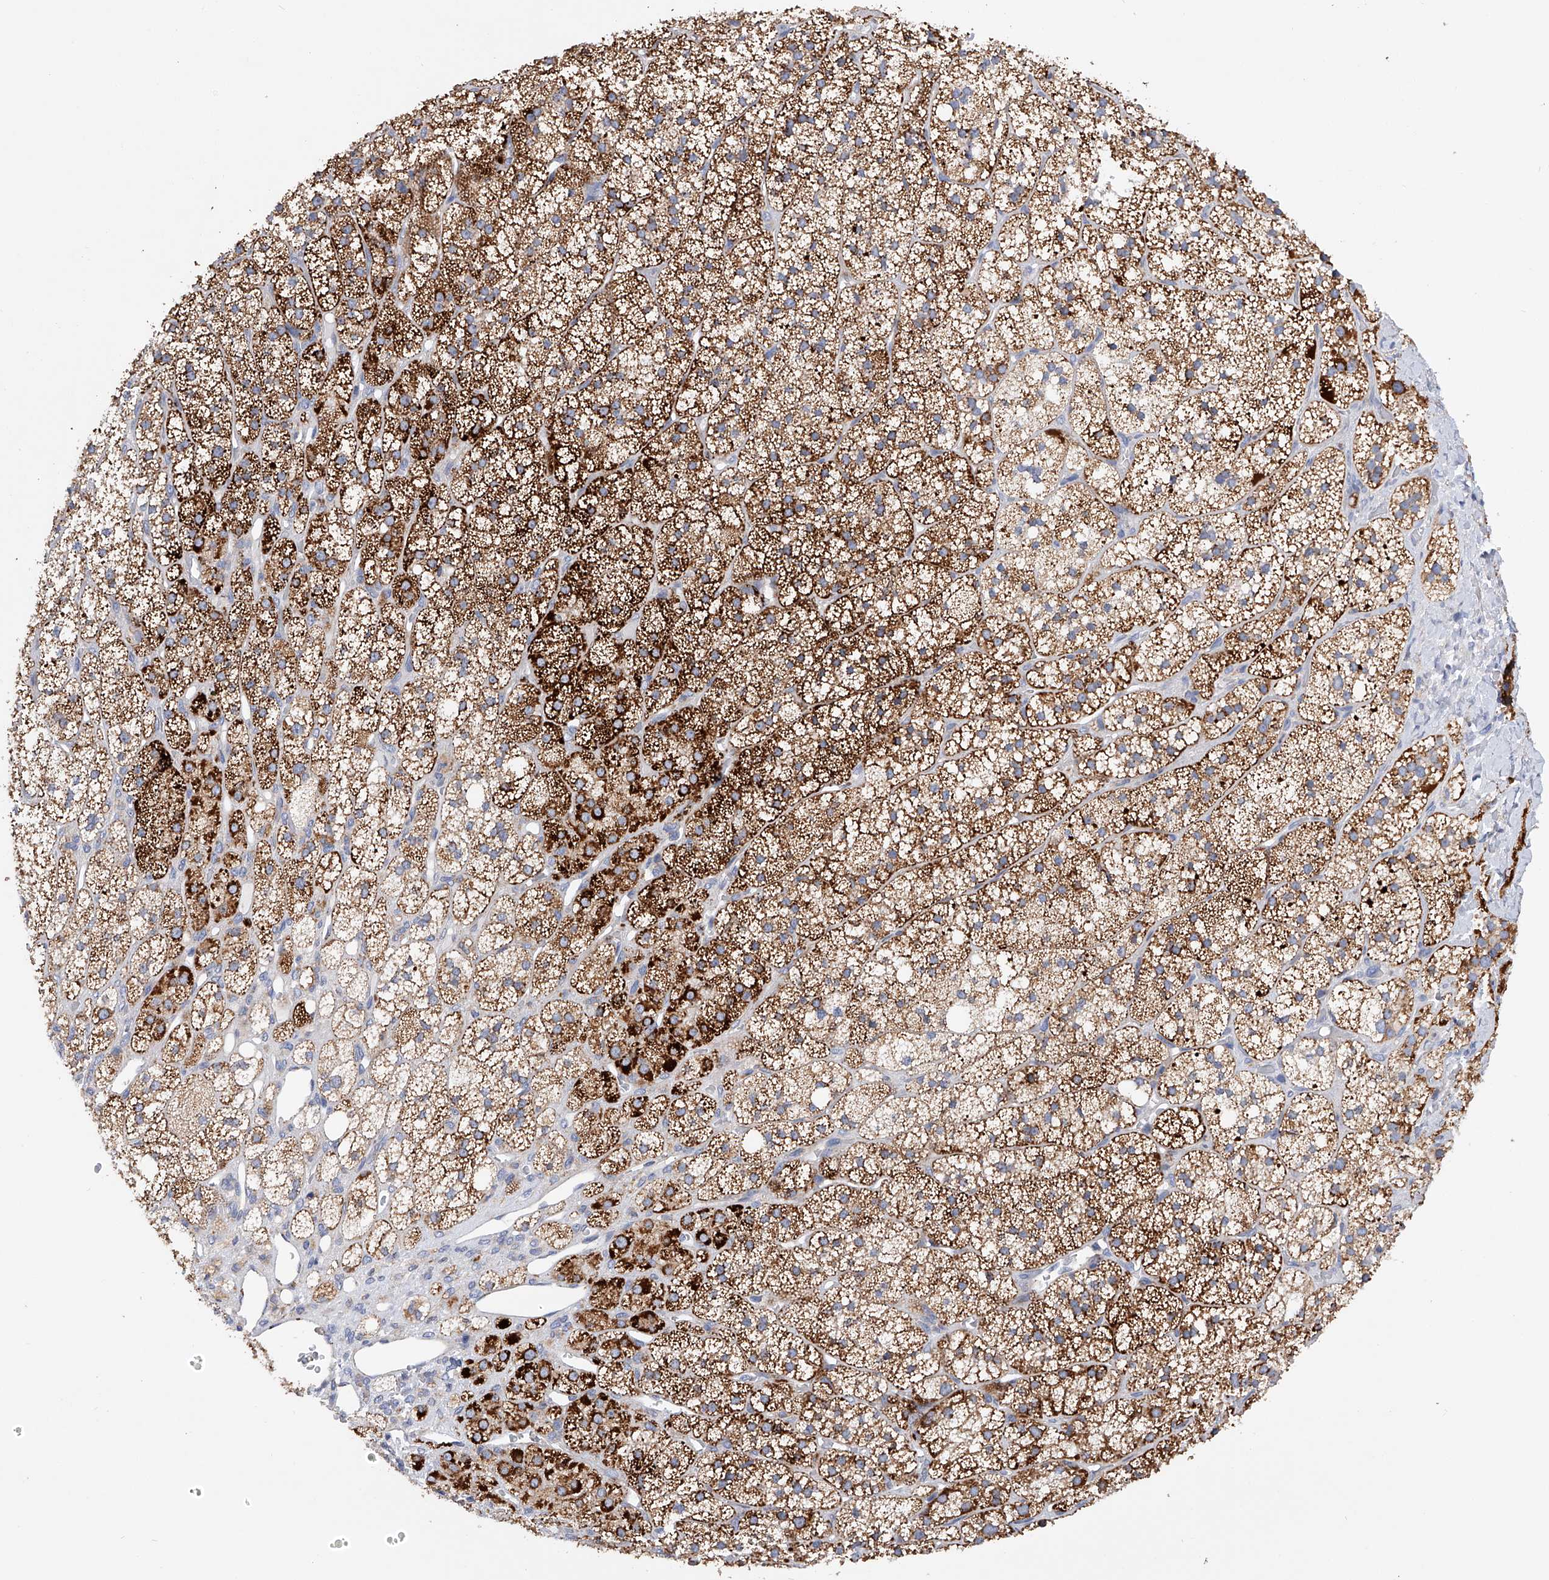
{"staining": {"intensity": "strong", "quantity": "25%-75%", "location": "cytoplasmic/membranous"}, "tissue": "adrenal gland", "cell_type": "Glandular cells", "image_type": "normal", "snomed": [{"axis": "morphology", "description": "Normal tissue, NOS"}, {"axis": "topography", "description": "Adrenal gland"}], "caption": "The photomicrograph displays immunohistochemical staining of benign adrenal gland. There is strong cytoplasmic/membranous staining is seen in approximately 25%-75% of glandular cells.", "gene": "MLYCD", "patient": {"sex": "male", "age": 61}}